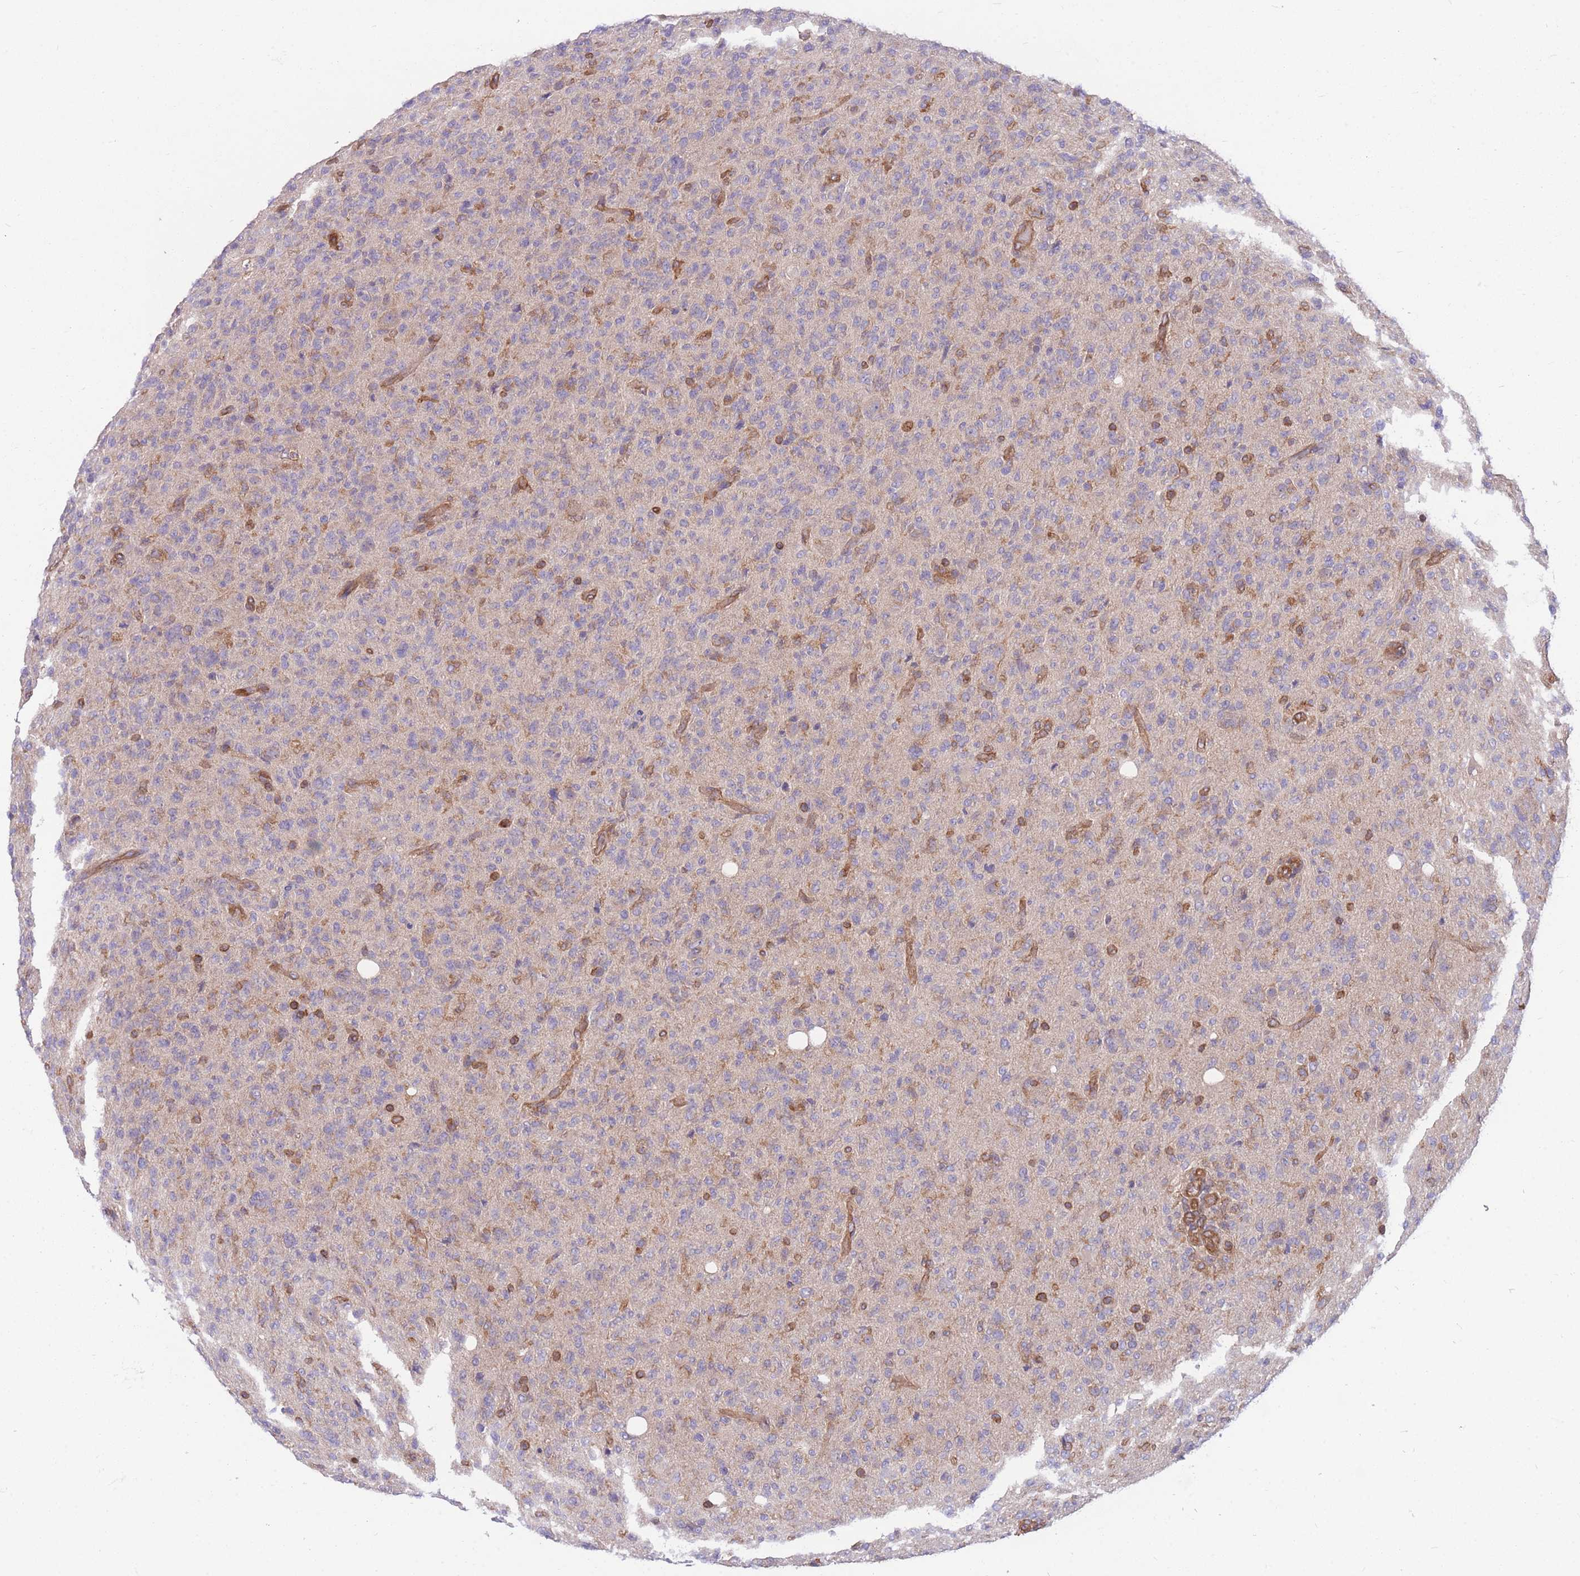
{"staining": {"intensity": "moderate", "quantity": "<25%", "location": "cytoplasmic/membranous"}, "tissue": "glioma", "cell_type": "Tumor cells", "image_type": "cancer", "snomed": [{"axis": "morphology", "description": "Glioma, malignant, High grade"}, {"axis": "topography", "description": "Brain"}], "caption": "A brown stain highlights moderate cytoplasmic/membranous expression of a protein in glioma tumor cells.", "gene": "GGA1", "patient": {"sex": "female", "age": 57}}